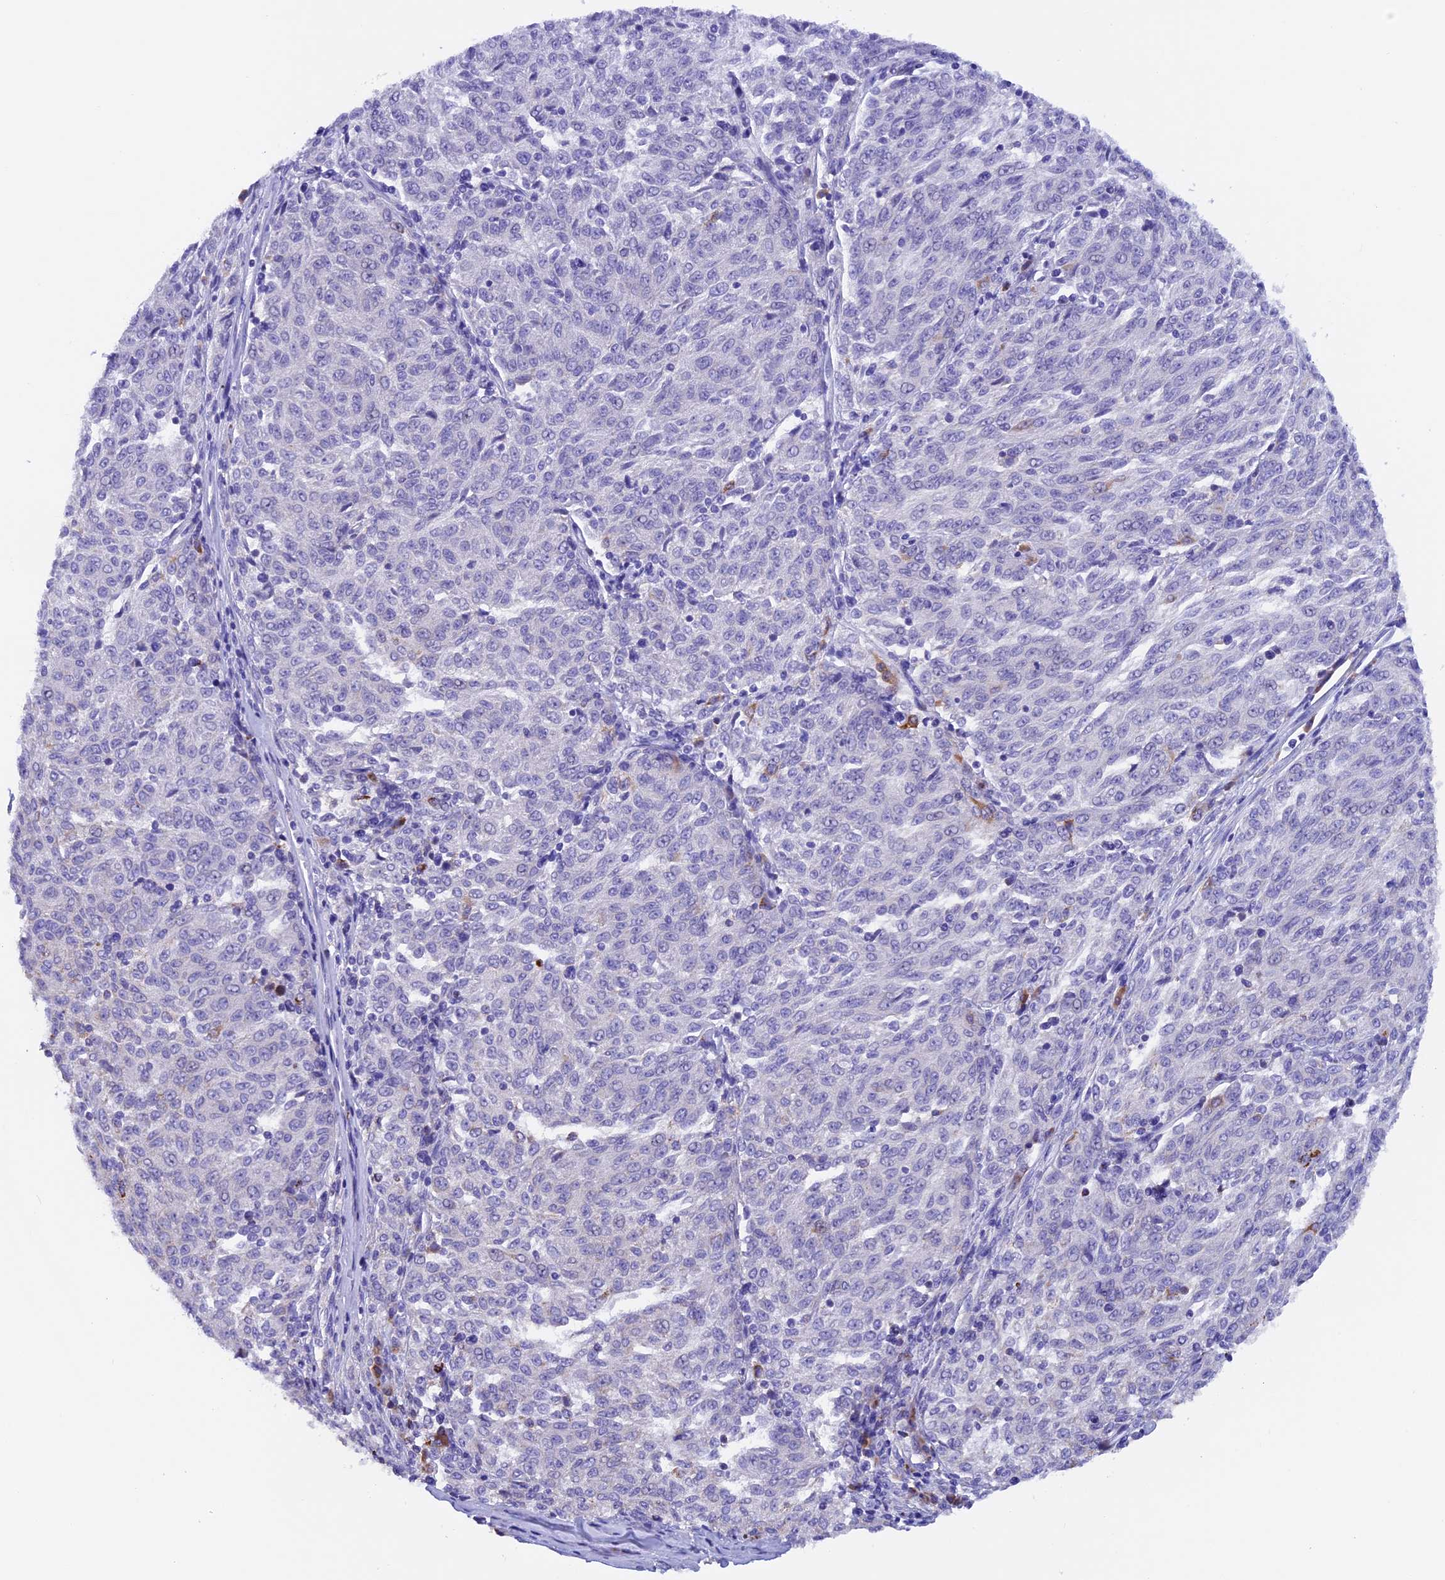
{"staining": {"intensity": "negative", "quantity": "none", "location": "none"}, "tissue": "melanoma", "cell_type": "Tumor cells", "image_type": "cancer", "snomed": [{"axis": "morphology", "description": "Malignant melanoma, NOS"}, {"axis": "topography", "description": "Skin"}], "caption": "IHC micrograph of neoplastic tissue: human melanoma stained with DAB (3,3'-diaminobenzidine) displays no significant protein positivity in tumor cells. Brightfield microscopy of IHC stained with DAB (brown) and hematoxylin (blue), captured at high magnification.", "gene": "SLC8B1", "patient": {"sex": "female", "age": 72}}